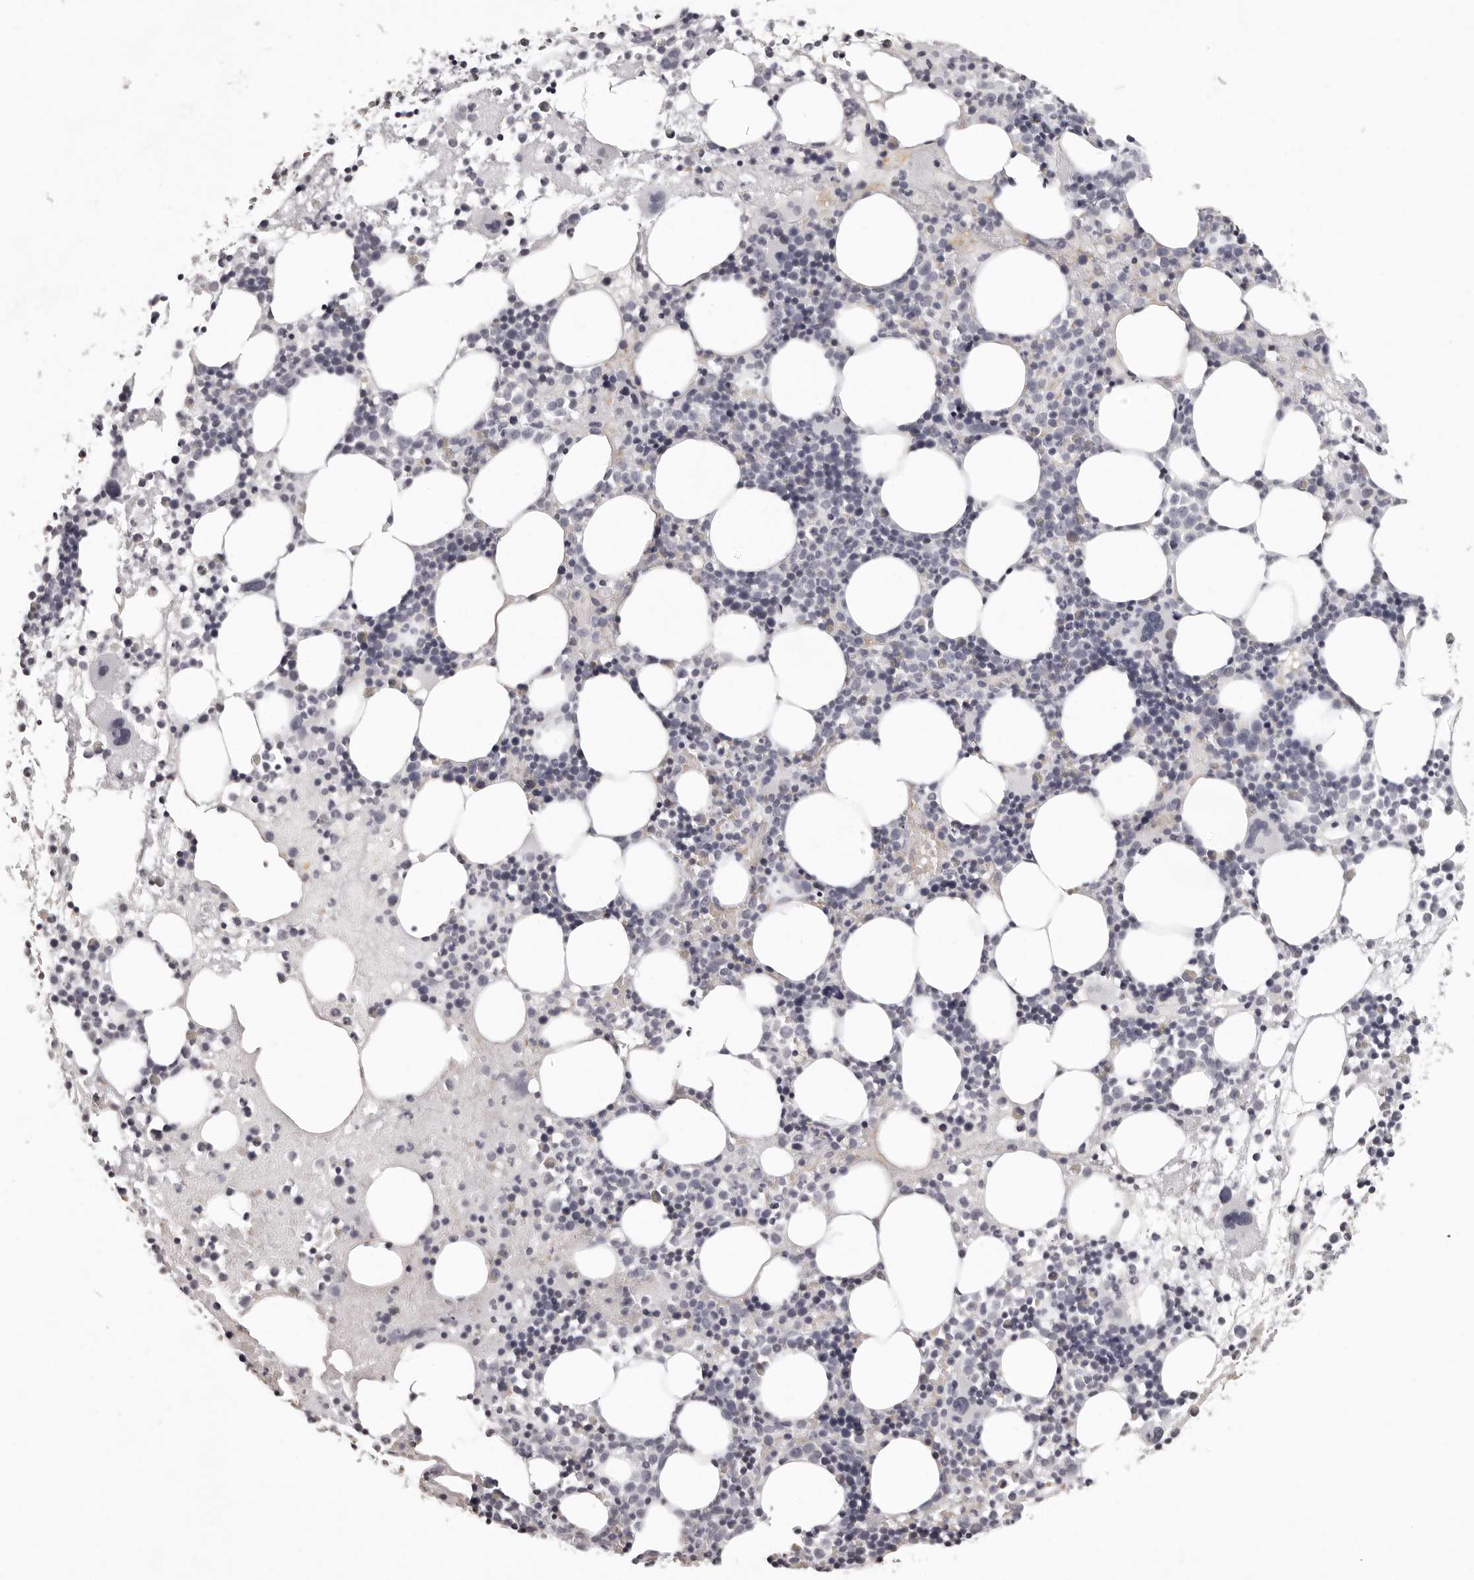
{"staining": {"intensity": "negative", "quantity": "none", "location": "none"}, "tissue": "bone marrow", "cell_type": "Hematopoietic cells", "image_type": "normal", "snomed": [{"axis": "morphology", "description": "Normal tissue, NOS"}, {"axis": "topography", "description": "Bone marrow"}], "caption": "High magnification brightfield microscopy of unremarkable bone marrow stained with DAB (brown) and counterstained with hematoxylin (blue): hematopoietic cells show no significant staining. (DAB (3,3'-diaminobenzidine) IHC, high magnification).", "gene": "C8orf74", "patient": {"sex": "female", "age": 57}}